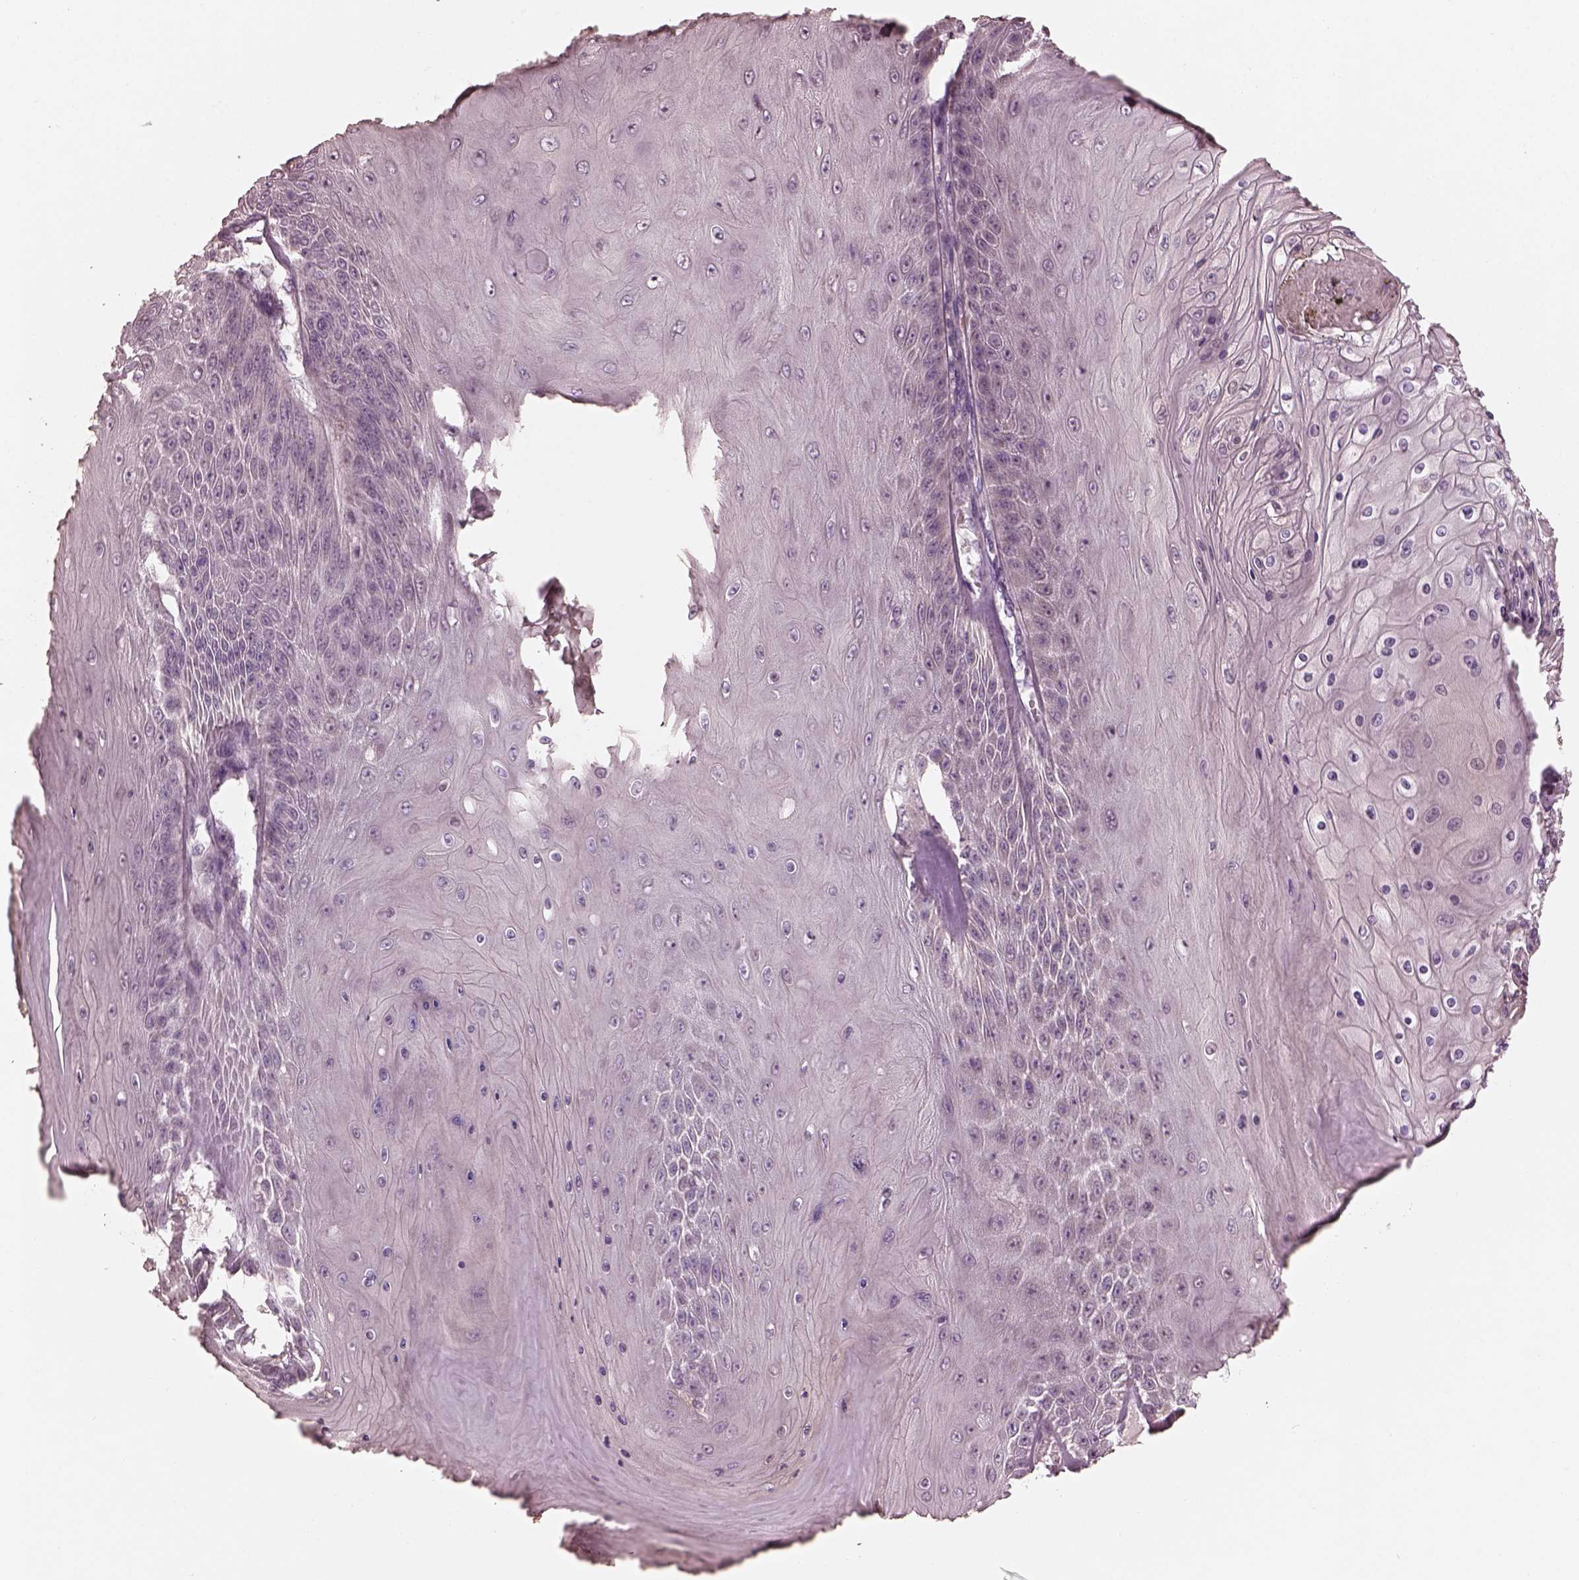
{"staining": {"intensity": "negative", "quantity": "none", "location": "none"}, "tissue": "skin cancer", "cell_type": "Tumor cells", "image_type": "cancer", "snomed": [{"axis": "morphology", "description": "Squamous cell carcinoma, NOS"}, {"axis": "topography", "description": "Skin"}], "caption": "Immunohistochemistry photomicrograph of skin cancer (squamous cell carcinoma) stained for a protein (brown), which shows no staining in tumor cells. Brightfield microscopy of immunohistochemistry (IHC) stained with DAB (brown) and hematoxylin (blue), captured at high magnification.", "gene": "SLC25A46", "patient": {"sex": "male", "age": 62}}